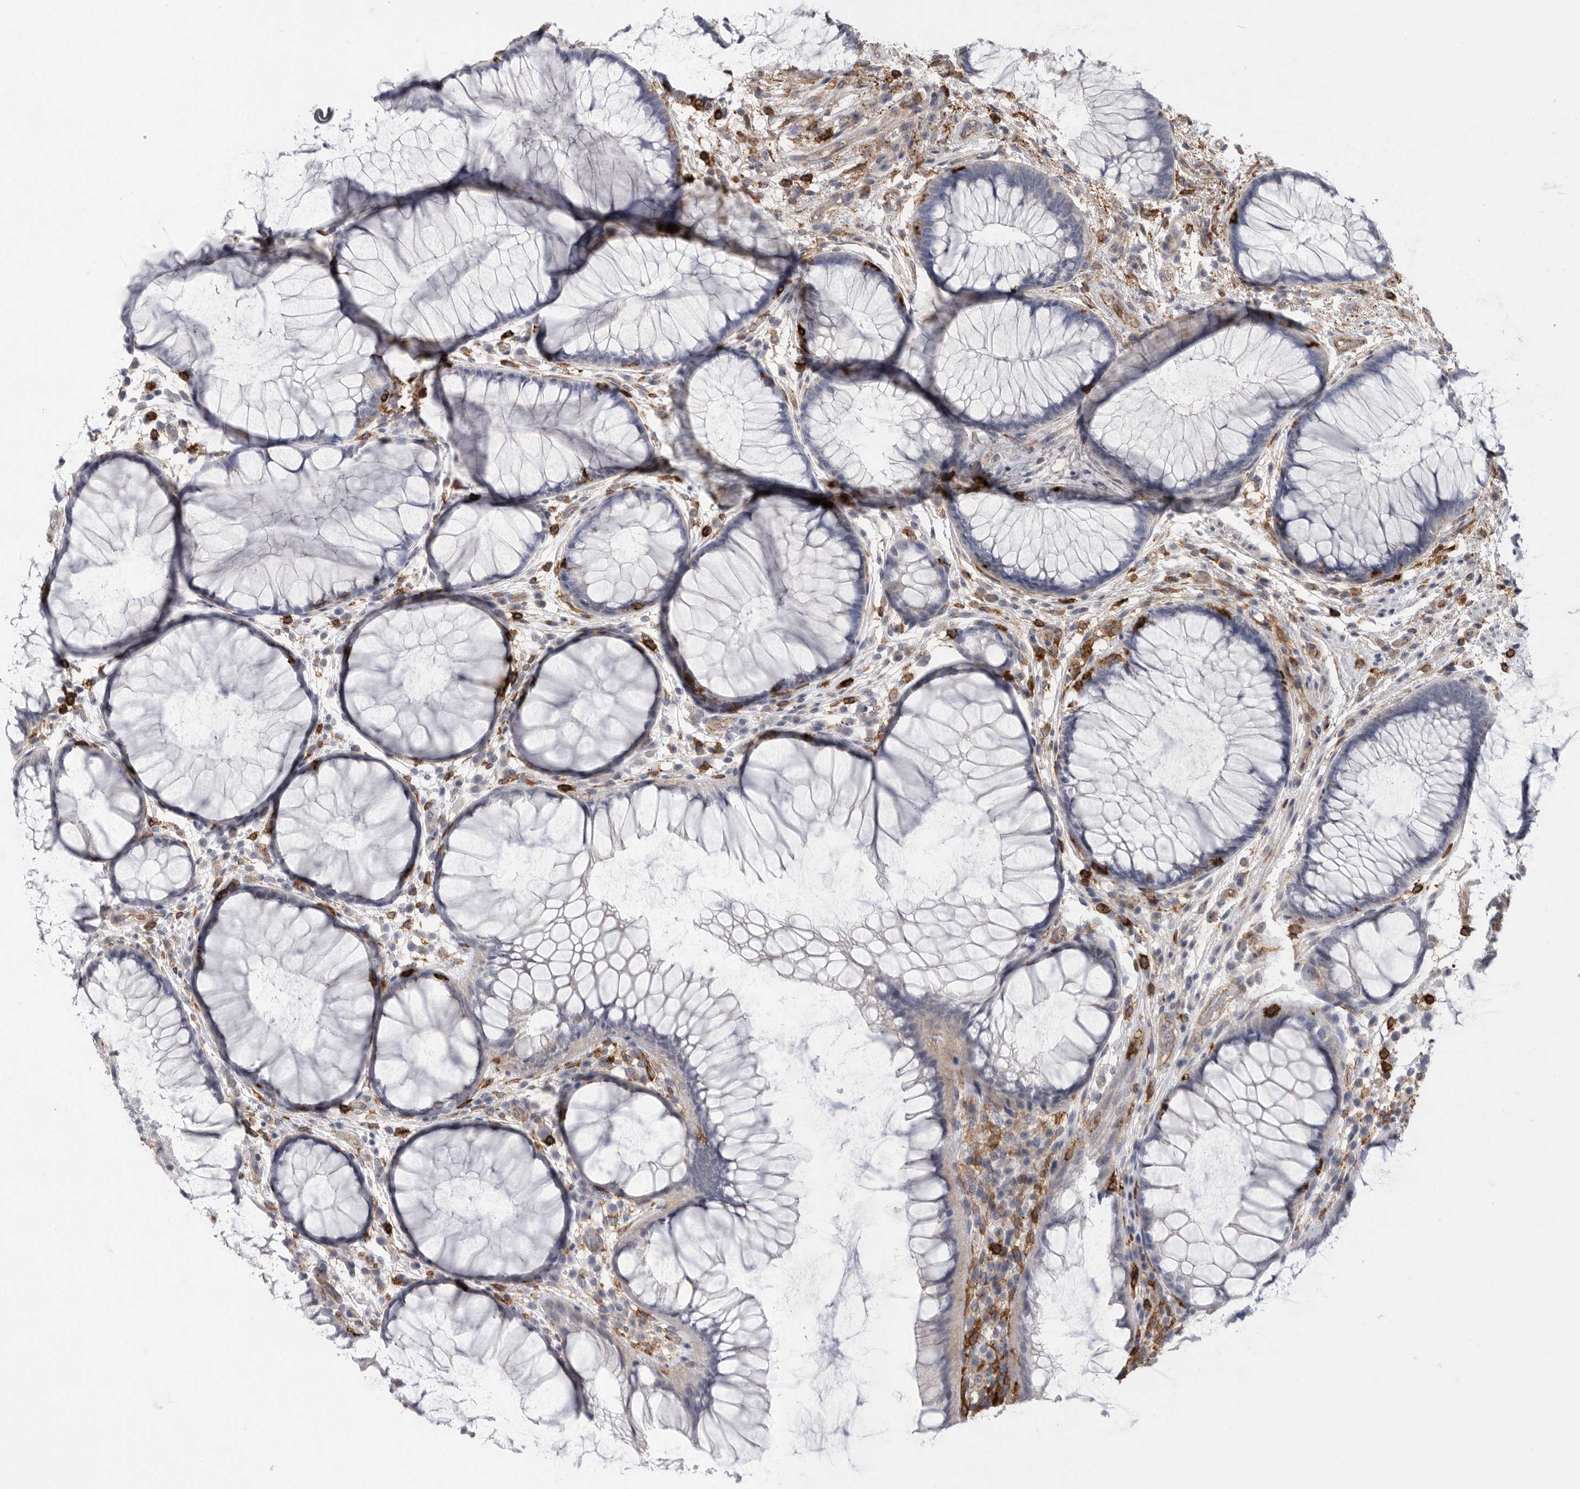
{"staining": {"intensity": "weak", "quantity": "<25%", "location": "cytoplasmic/membranous"}, "tissue": "rectum", "cell_type": "Glandular cells", "image_type": "normal", "snomed": [{"axis": "morphology", "description": "Normal tissue, NOS"}, {"axis": "topography", "description": "Rectum"}], "caption": "This is a photomicrograph of immunohistochemistry staining of benign rectum, which shows no staining in glandular cells. (Stains: DAB (3,3'-diaminobenzidine) immunohistochemistry (IHC) with hematoxylin counter stain, Microscopy: brightfield microscopy at high magnification).", "gene": "SIGLEC10", "patient": {"sex": "male", "age": 51}}